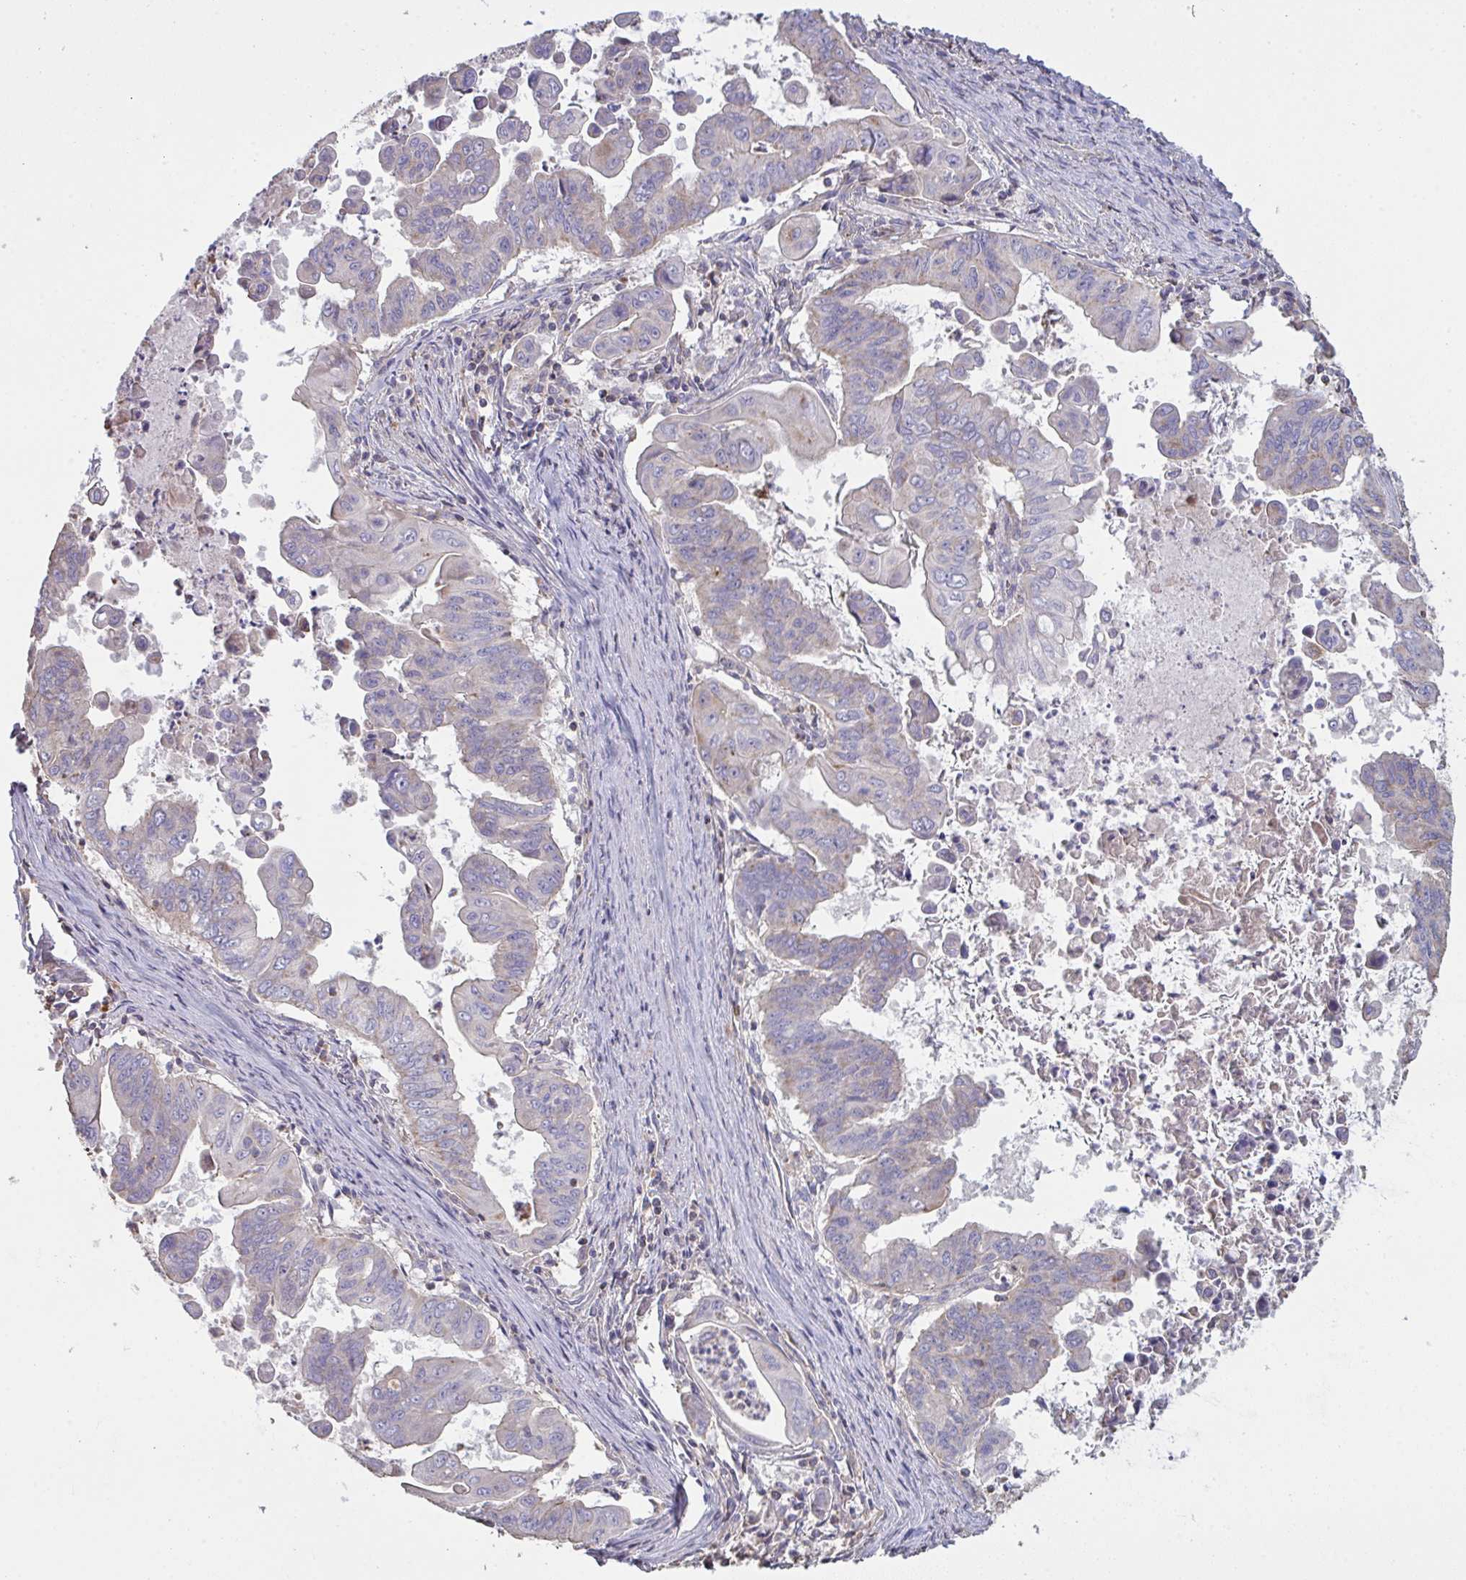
{"staining": {"intensity": "negative", "quantity": "none", "location": "none"}, "tissue": "stomach cancer", "cell_type": "Tumor cells", "image_type": "cancer", "snomed": [{"axis": "morphology", "description": "Adenocarcinoma, NOS"}, {"axis": "topography", "description": "Stomach, upper"}], "caption": "Immunohistochemistry (IHC) image of neoplastic tissue: human adenocarcinoma (stomach) stained with DAB (3,3'-diaminobenzidine) shows no significant protein expression in tumor cells.", "gene": "MICOS10", "patient": {"sex": "male", "age": 80}}